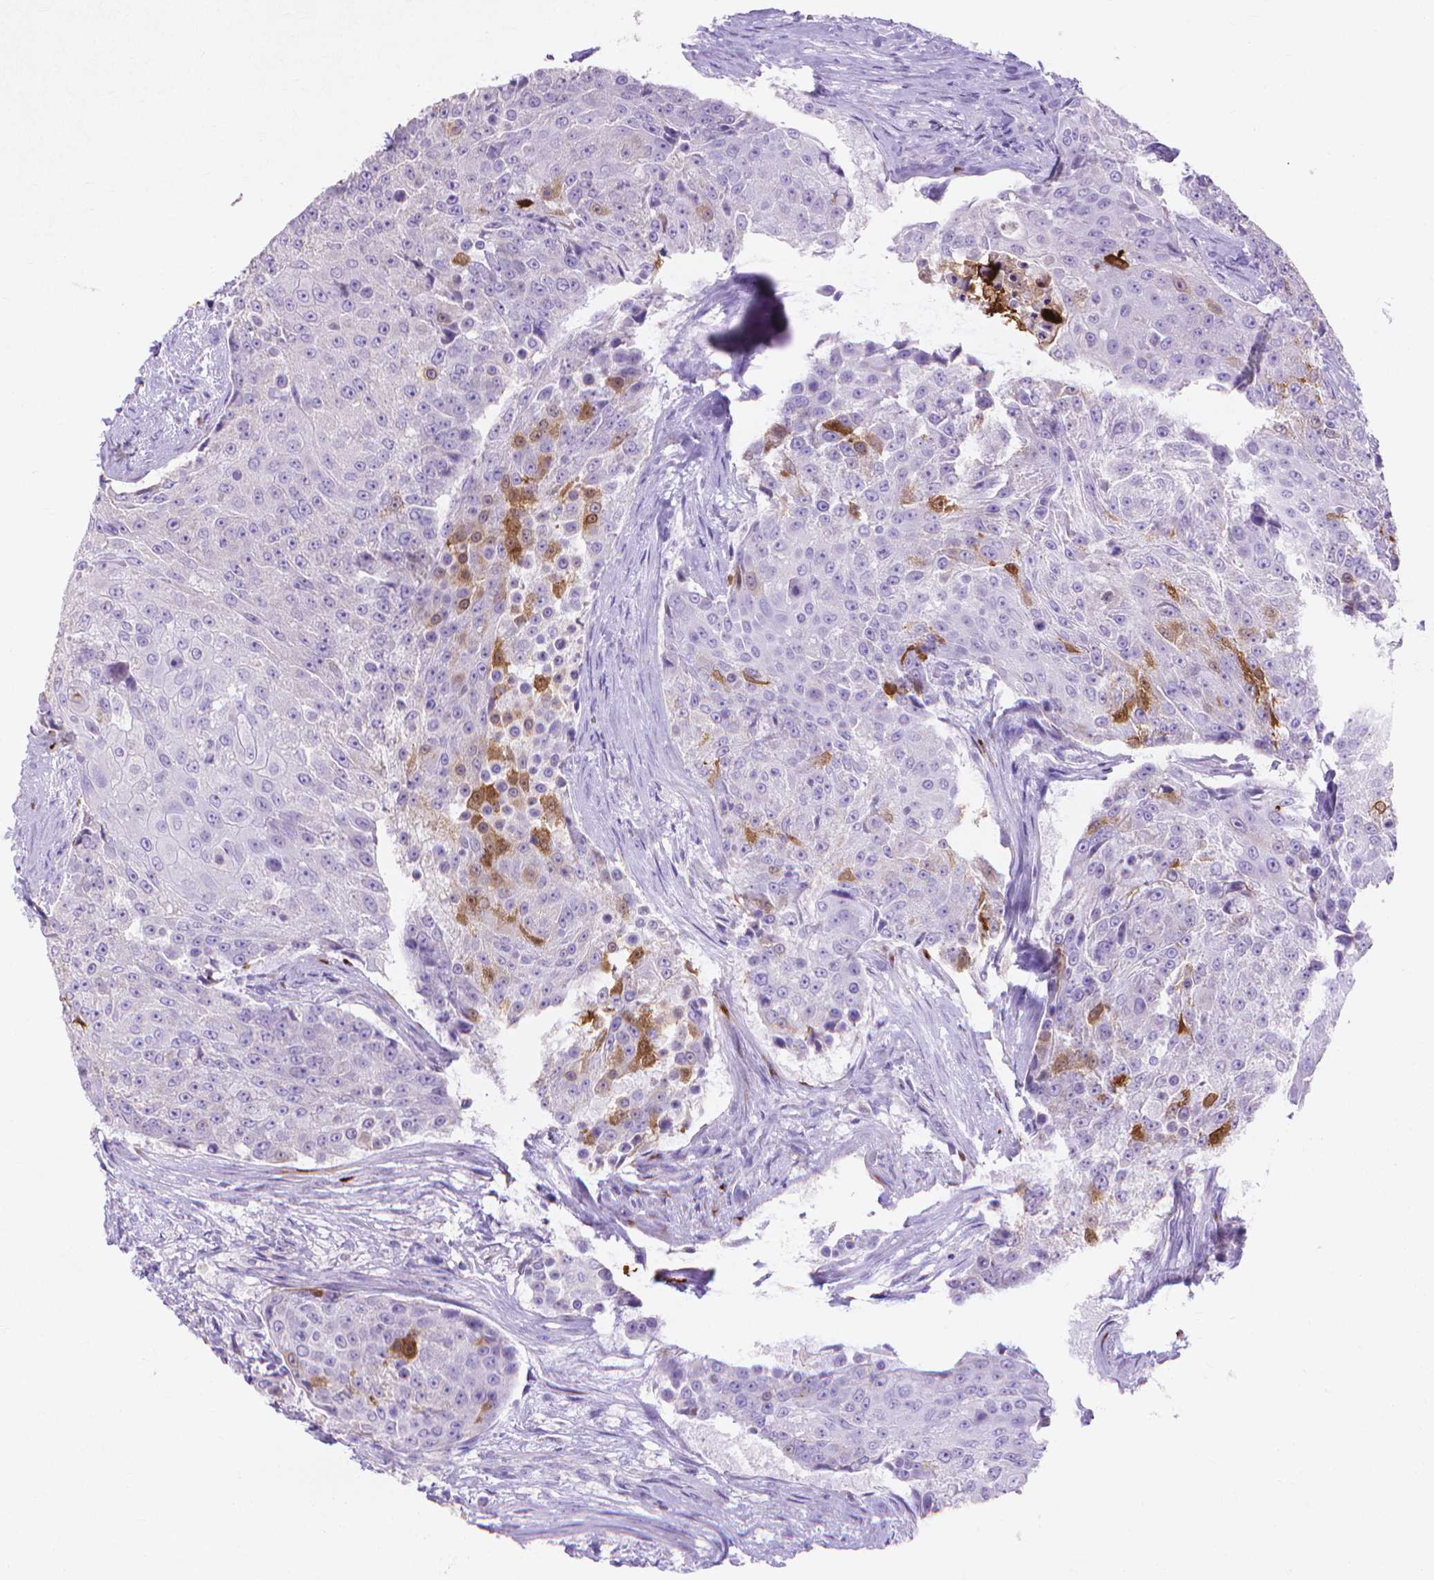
{"staining": {"intensity": "moderate", "quantity": "<25%", "location": "cytoplasmic/membranous"}, "tissue": "urothelial cancer", "cell_type": "Tumor cells", "image_type": "cancer", "snomed": [{"axis": "morphology", "description": "Urothelial carcinoma, High grade"}, {"axis": "topography", "description": "Urinary bladder"}], "caption": "DAB immunohistochemical staining of human urothelial cancer displays moderate cytoplasmic/membranous protein staining in about <25% of tumor cells. Nuclei are stained in blue.", "gene": "MMP11", "patient": {"sex": "female", "age": 63}}